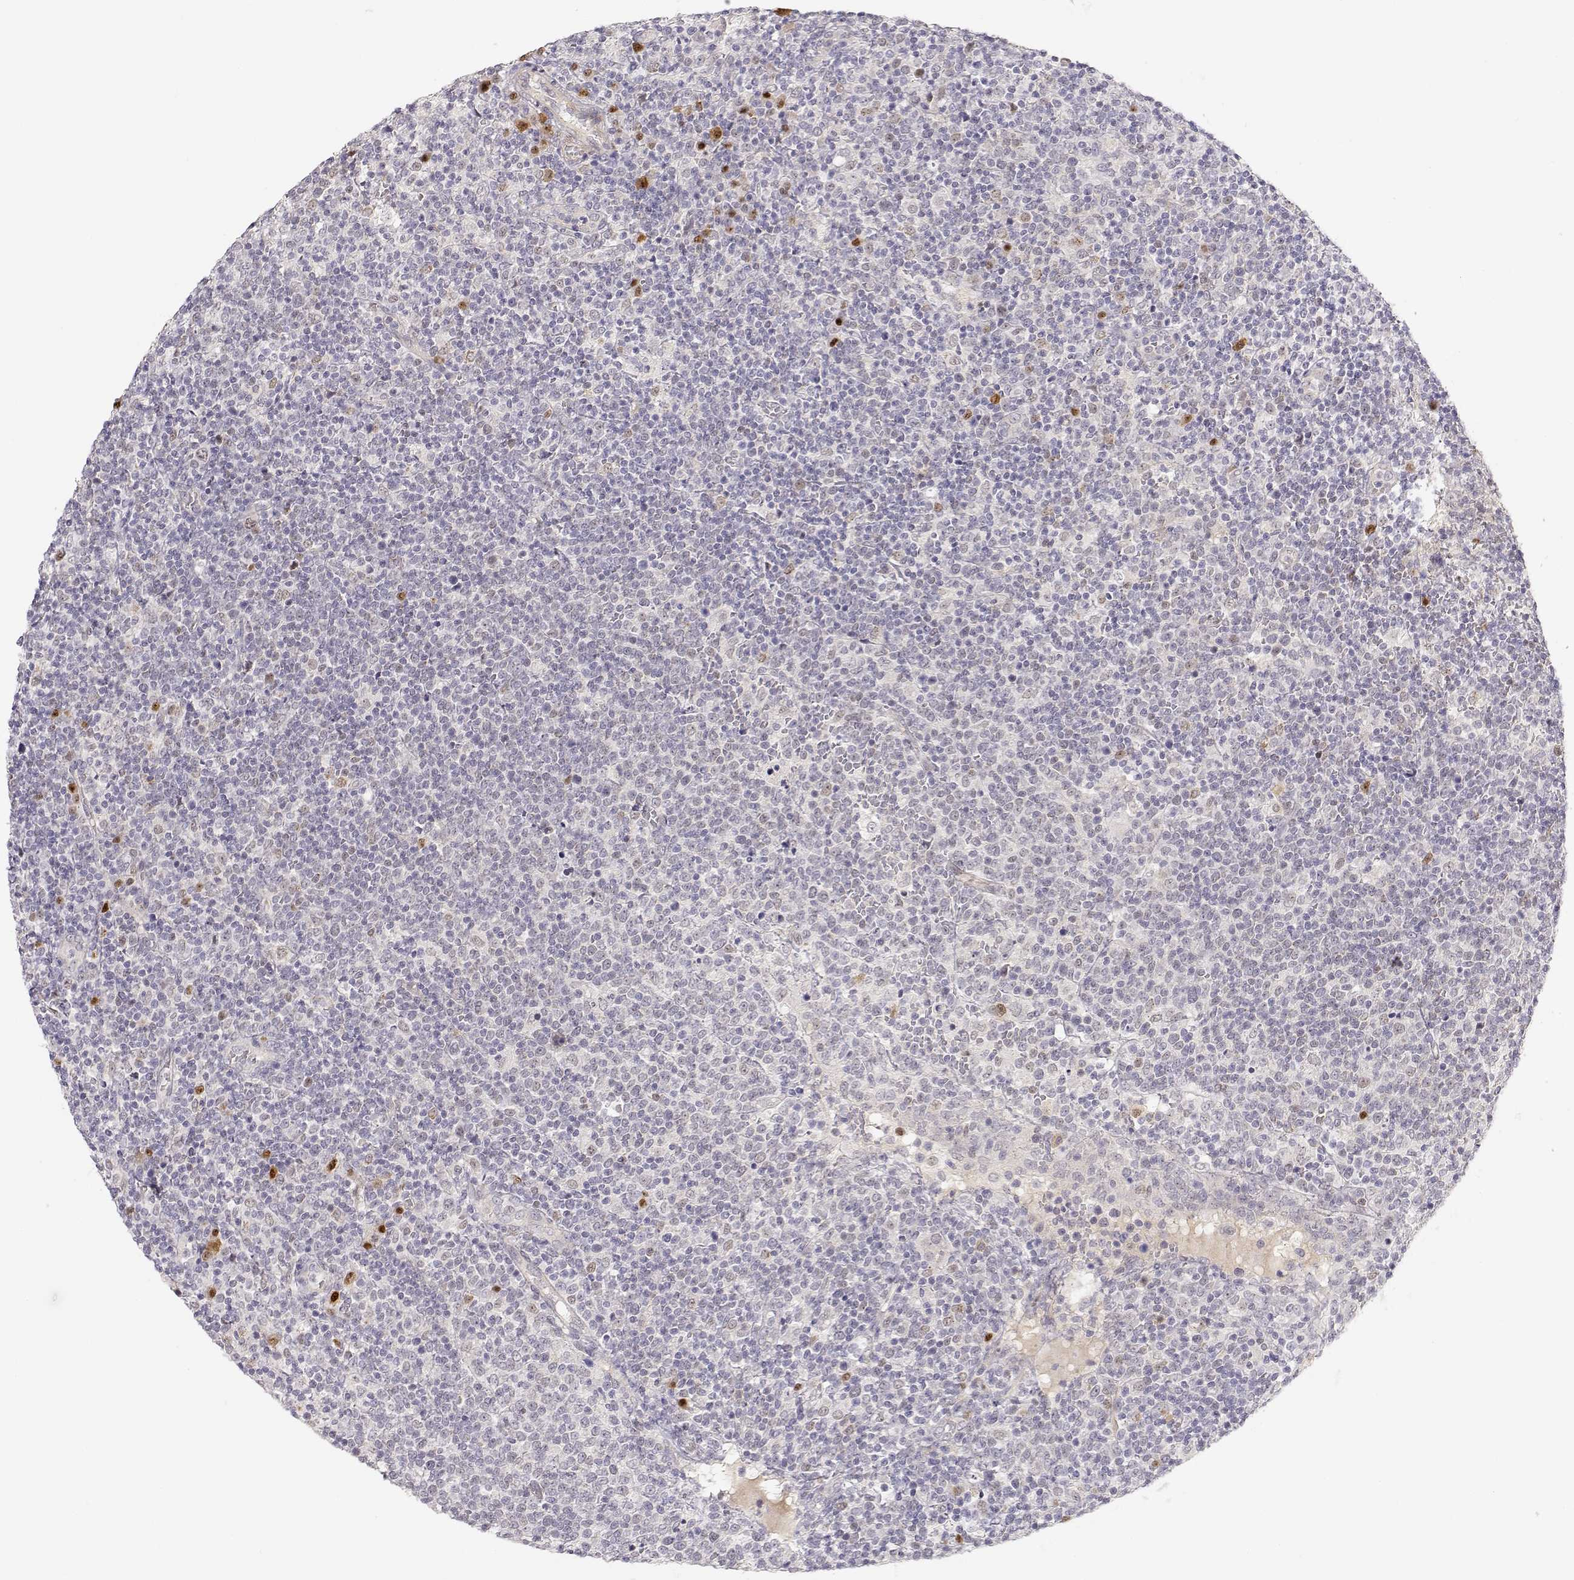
{"staining": {"intensity": "negative", "quantity": "none", "location": "none"}, "tissue": "lymphoma", "cell_type": "Tumor cells", "image_type": "cancer", "snomed": [{"axis": "morphology", "description": "Malignant lymphoma, non-Hodgkin's type, High grade"}, {"axis": "topography", "description": "Lymph node"}], "caption": "Malignant lymphoma, non-Hodgkin's type (high-grade) was stained to show a protein in brown. There is no significant staining in tumor cells.", "gene": "EAF2", "patient": {"sex": "male", "age": 61}}